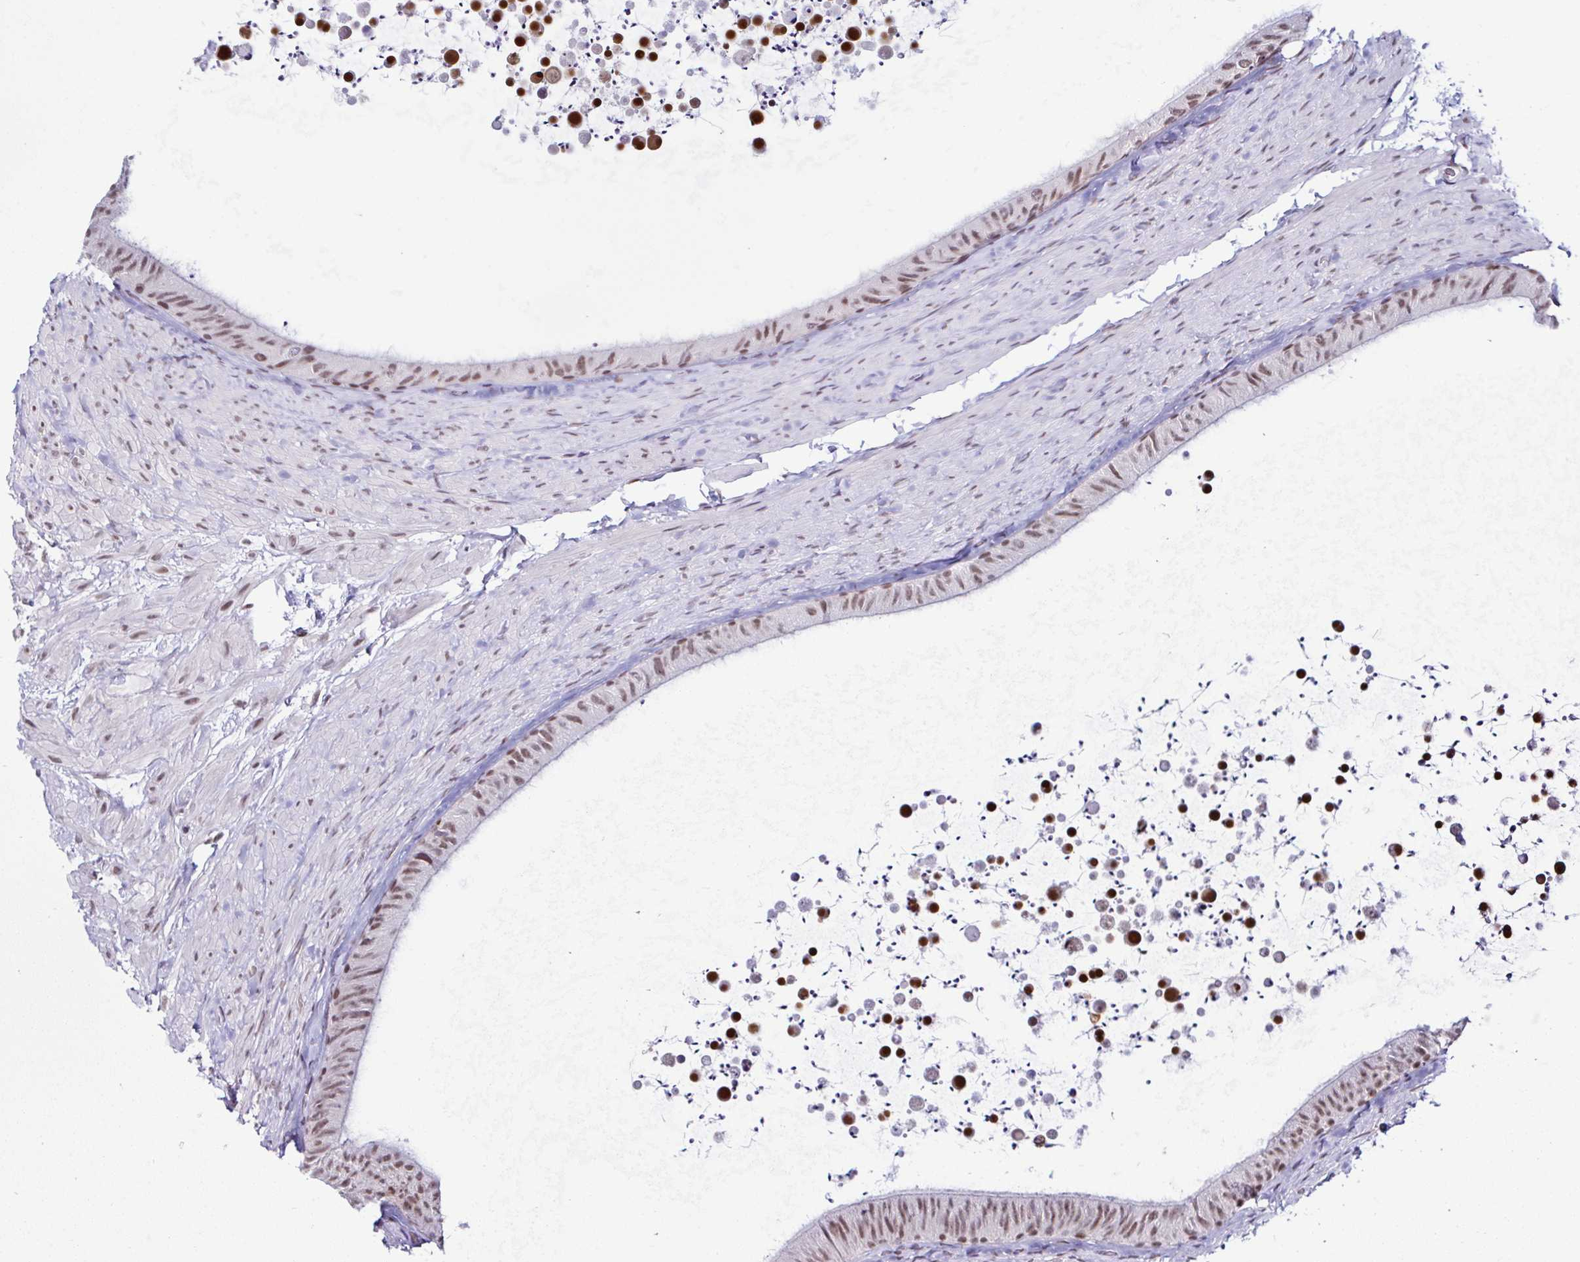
{"staining": {"intensity": "moderate", "quantity": ">75%", "location": "nuclear"}, "tissue": "epididymis", "cell_type": "Glandular cells", "image_type": "normal", "snomed": [{"axis": "morphology", "description": "Normal tissue, NOS"}, {"axis": "topography", "description": "Epididymis, spermatic cord, NOS"}, {"axis": "topography", "description": "Epididymis"}], "caption": "Epididymis stained with DAB (3,3'-diaminobenzidine) IHC reveals medium levels of moderate nuclear staining in about >75% of glandular cells.", "gene": "DR1", "patient": {"sex": "male", "age": 31}}